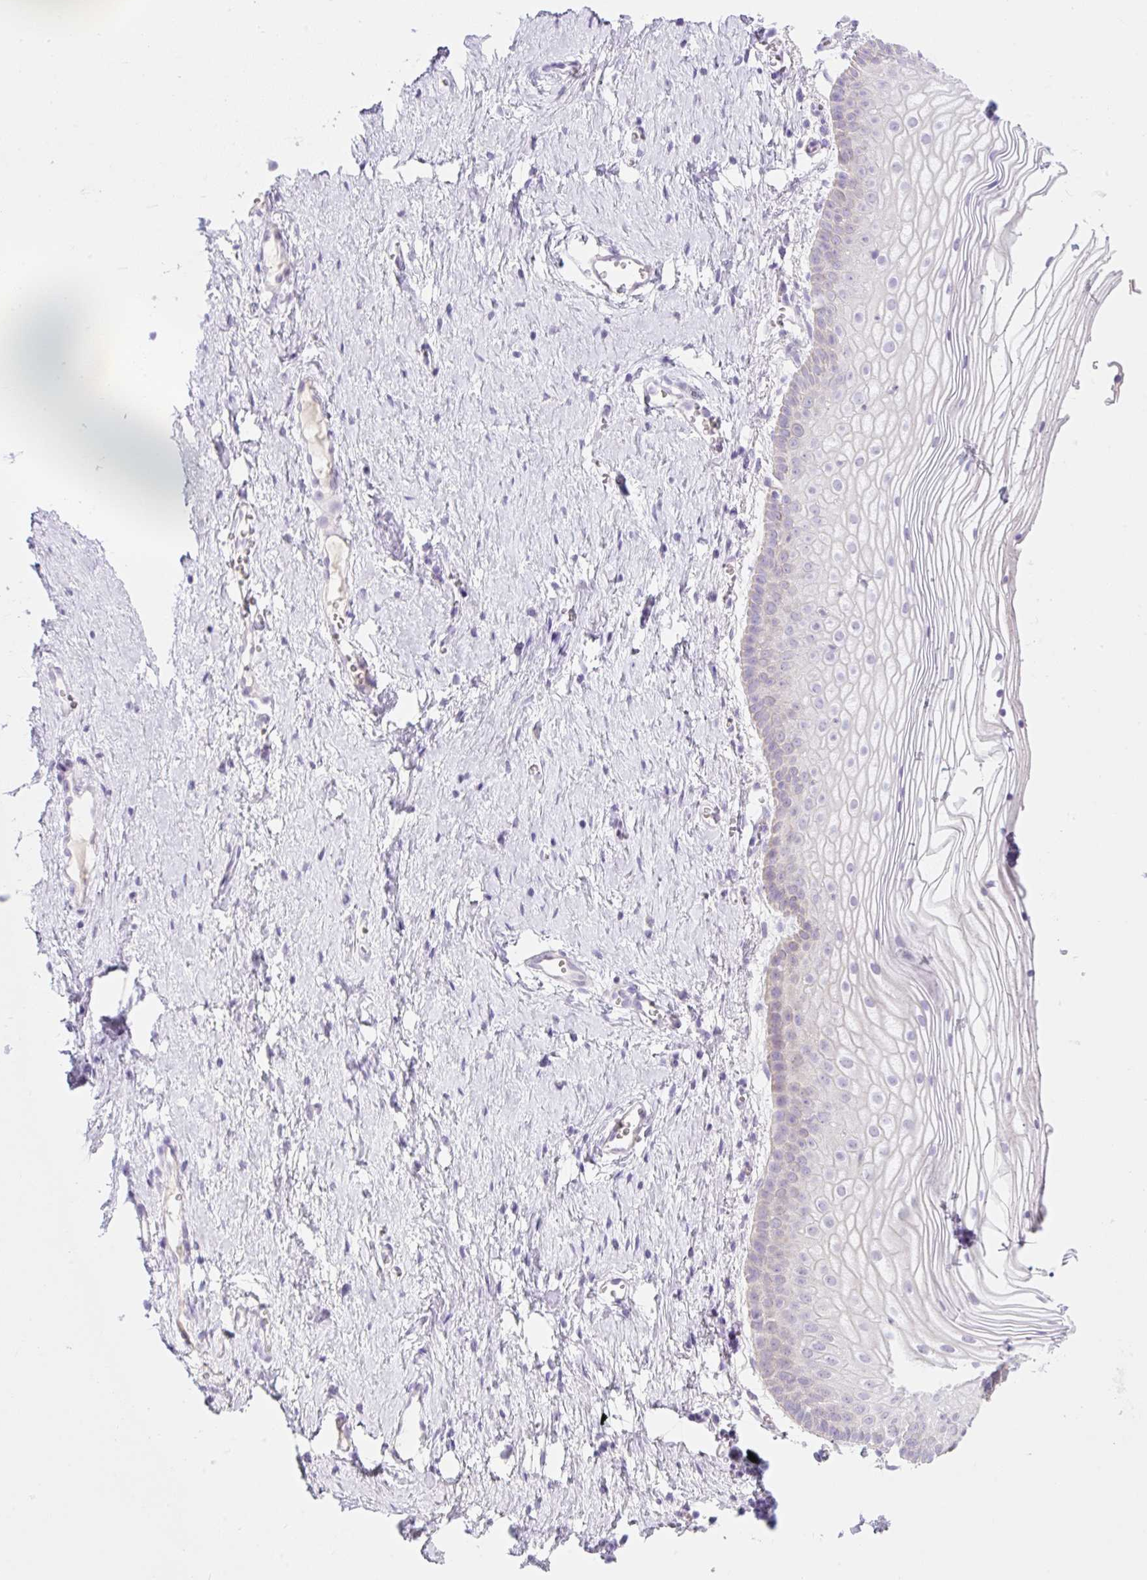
{"staining": {"intensity": "weak", "quantity": "<25%", "location": "cytoplasmic/membranous"}, "tissue": "vagina", "cell_type": "Squamous epithelial cells", "image_type": "normal", "snomed": [{"axis": "morphology", "description": "Normal tissue, NOS"}, {"axis": "topography", "description": "Vagina"}], "caption": "IHC histopathology image of normal vagina: vagina stained with DAB (3,3'-diaminobenzidine) shows no significant protein positivity in squamous epithelial cells.", "gene": "ZNF121", "patient": {"sex": "female", "age": 56}}